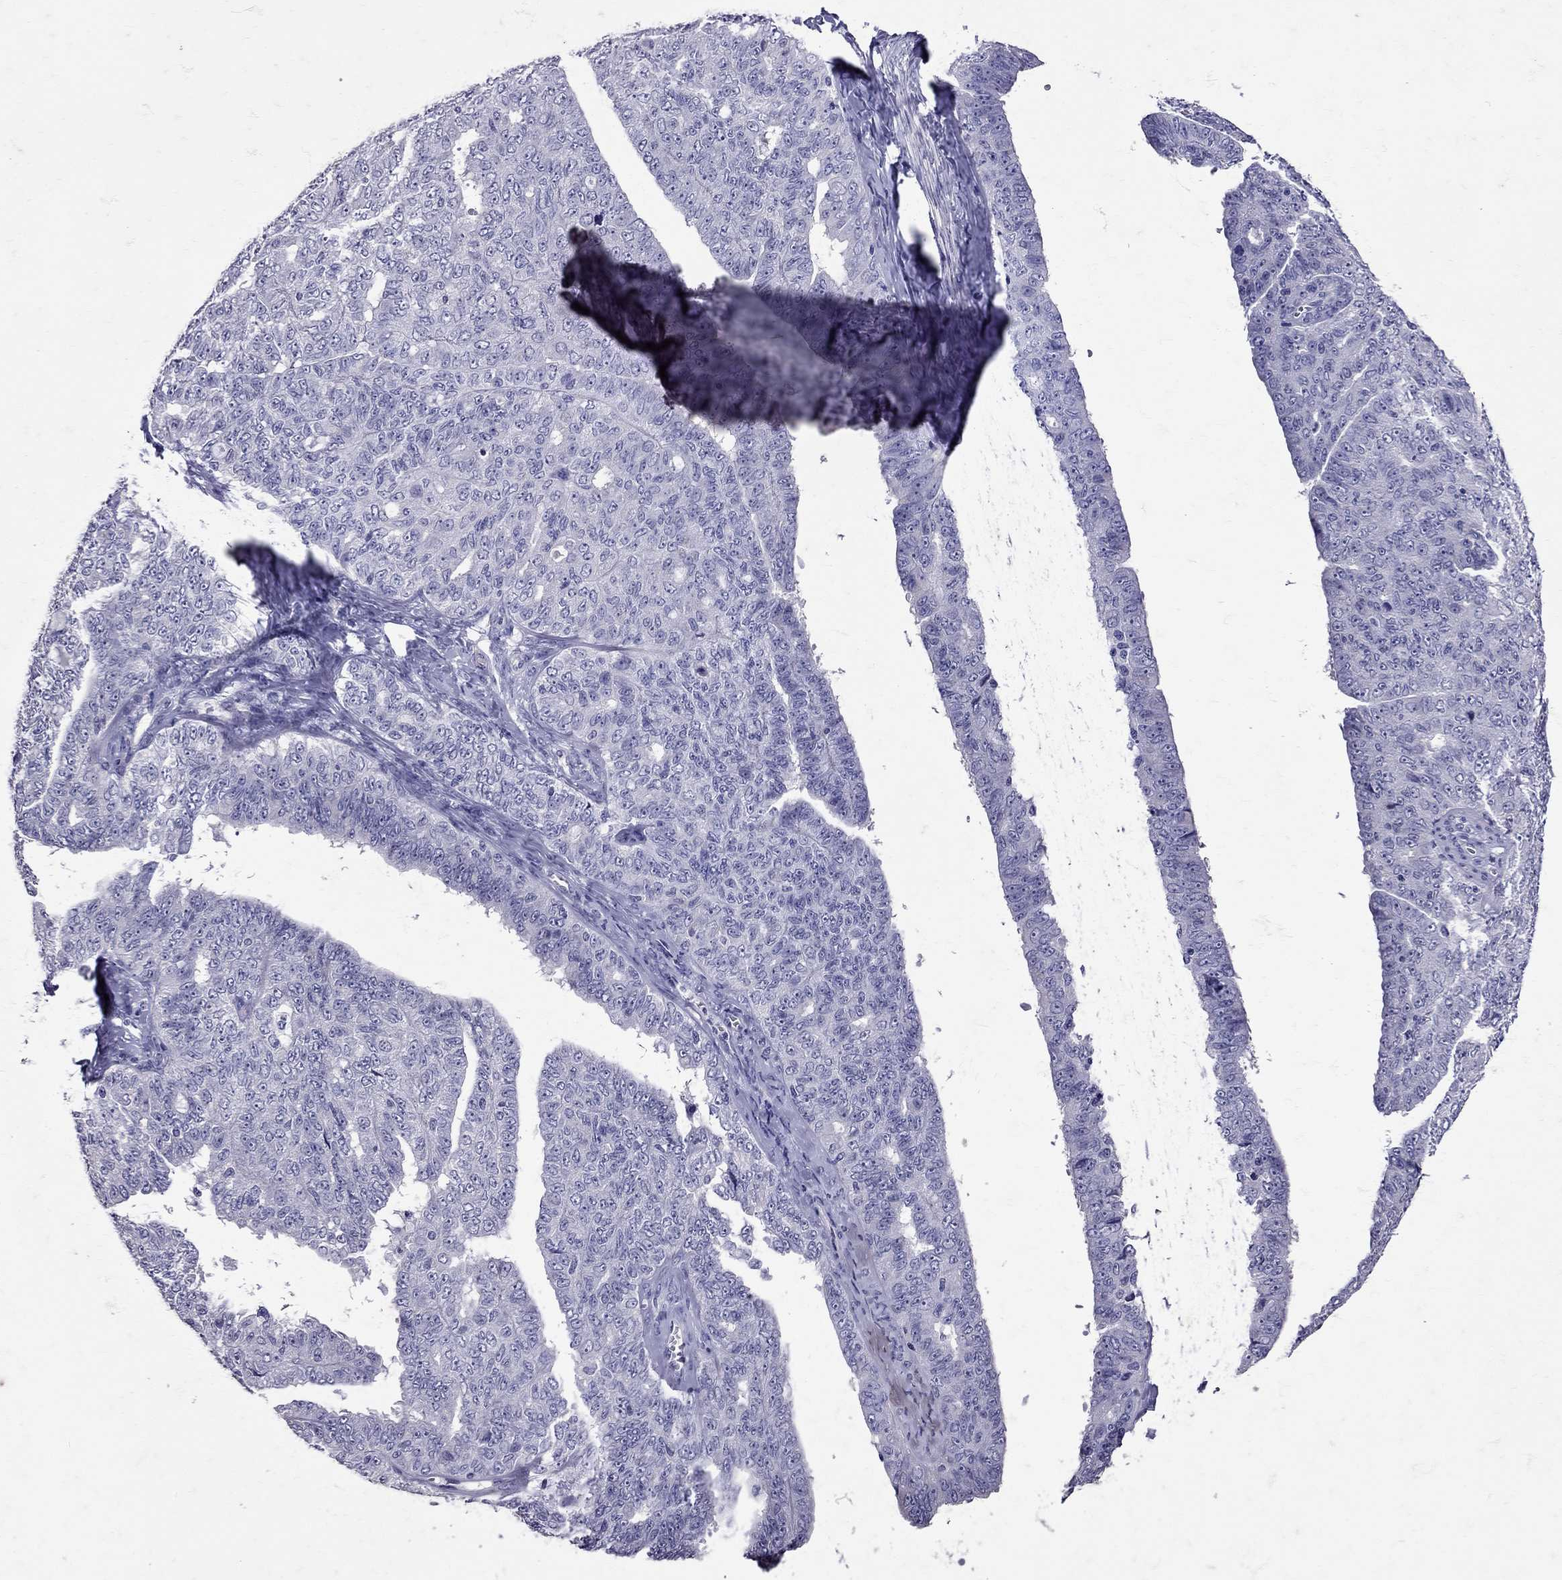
{"staining": {"intensity": "negative", "quantity": "none", "location": "none"}, "tissue": "ovarian cancer", "cell_type": "Tumor cells", "image_type": "cancer", "snomed": [{"axis": "morphology", "description": "Cystadenocarcinoma, serous, NOS"}, {"axis": "topography", "description": "Ovary"}], "caption": "A photomicrograph of human ovarian serous cystadenocarcinoma is negative for staining in tumor cells. (Stains: DAB (3,3'-diaminobenzidine) immunohistochemistry (IHC) with hematoxylin counter stain, Microscopy: brightfield microscopy at high magnification).", "gene": "SST", "patient": {"sex": "female", "age": 71}}